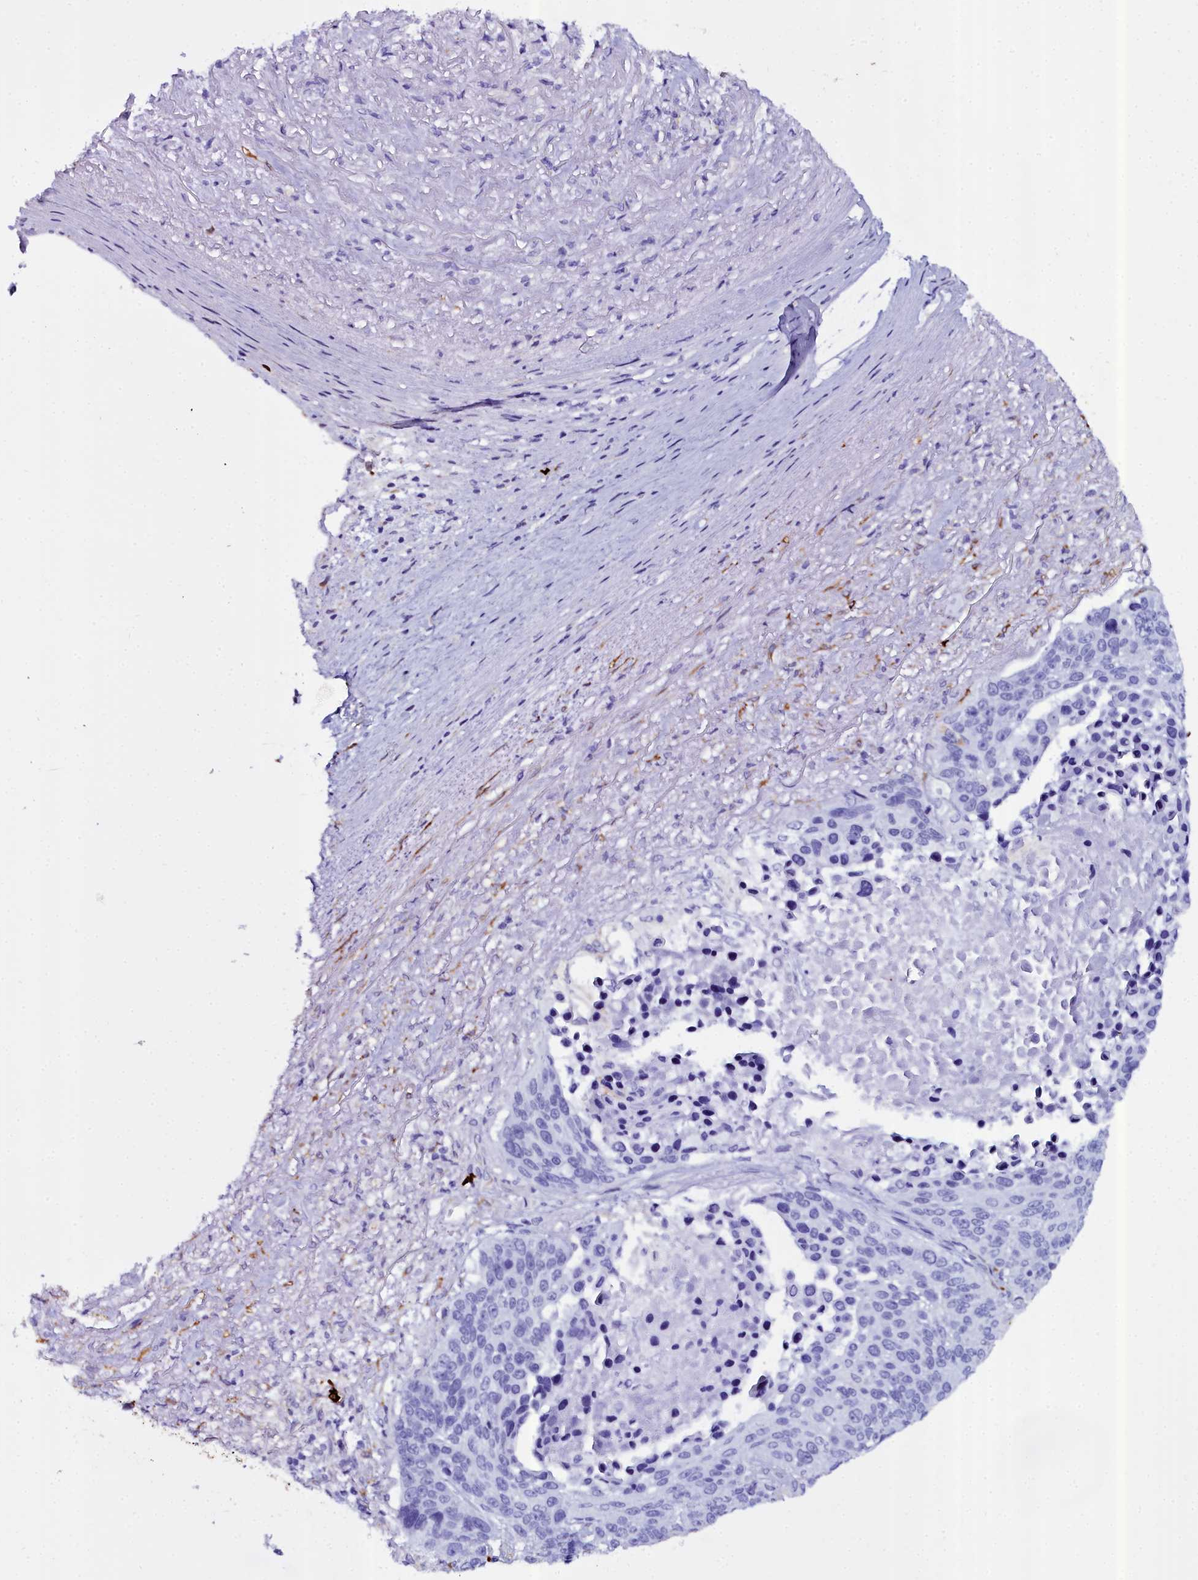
{"staining": {"intensity": "negative", "quantity": "none", "location": "none"}, "tissue": "lung cancer", "cell_type": "Tumor cells", "image_type": "cancer", "snomed": [{"axis": "morphology", "description": "Normal tissue, NOS"}, {"axis": "morphology", "description": "Squamous cell carcinoma, NOS"}, {"axis": "topography", "description": "Lymph node"}, {"axis": "topography", "description": "Lung"}], "caption": "Tumor cells are negative for protein expression in human lung cancer. Nuclei are stained in blue.", "gene": "TXNDC5", "patient": {"sex": "male", "age": 66}}